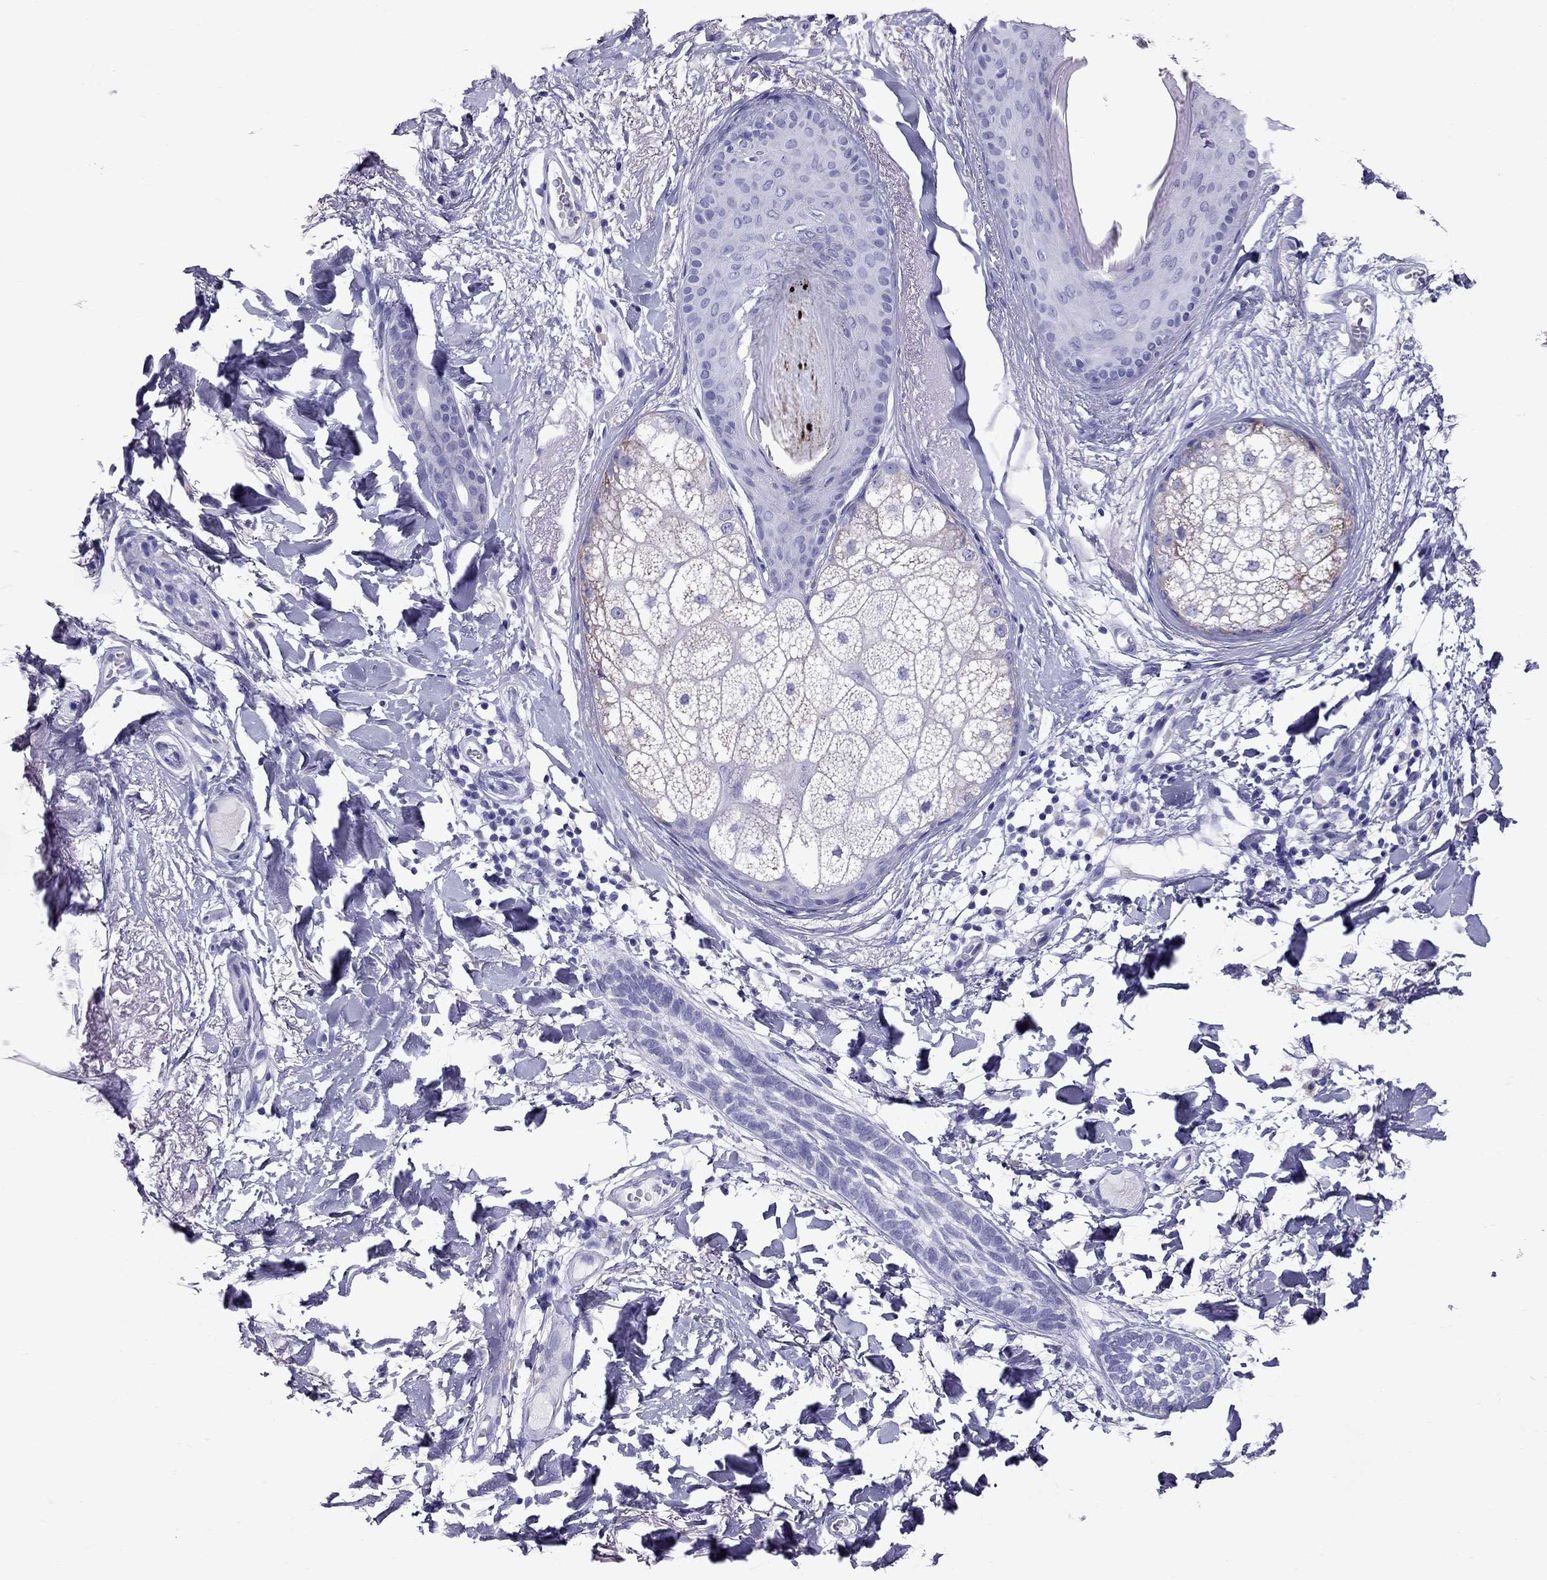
{"staining": {"intensity": "negative", "quantity": "none", "location": "none"}, "tissue": "skin cancer", "cell_type": "Tumor cells", "image_type": "cancer", "snomed": [{"axis": "morphology", "description": "Normal tissue, NOS"}, {"axis": "morphology", "description": "Basal cell carcinoma"}, {"axis": "topography", "description": "Skin"}], "caption": "The histopathology image shows no staining of tumor cells in skin cancer.", "gene": "TTLL13", "patient": {"sex": "male", "age": 84}}